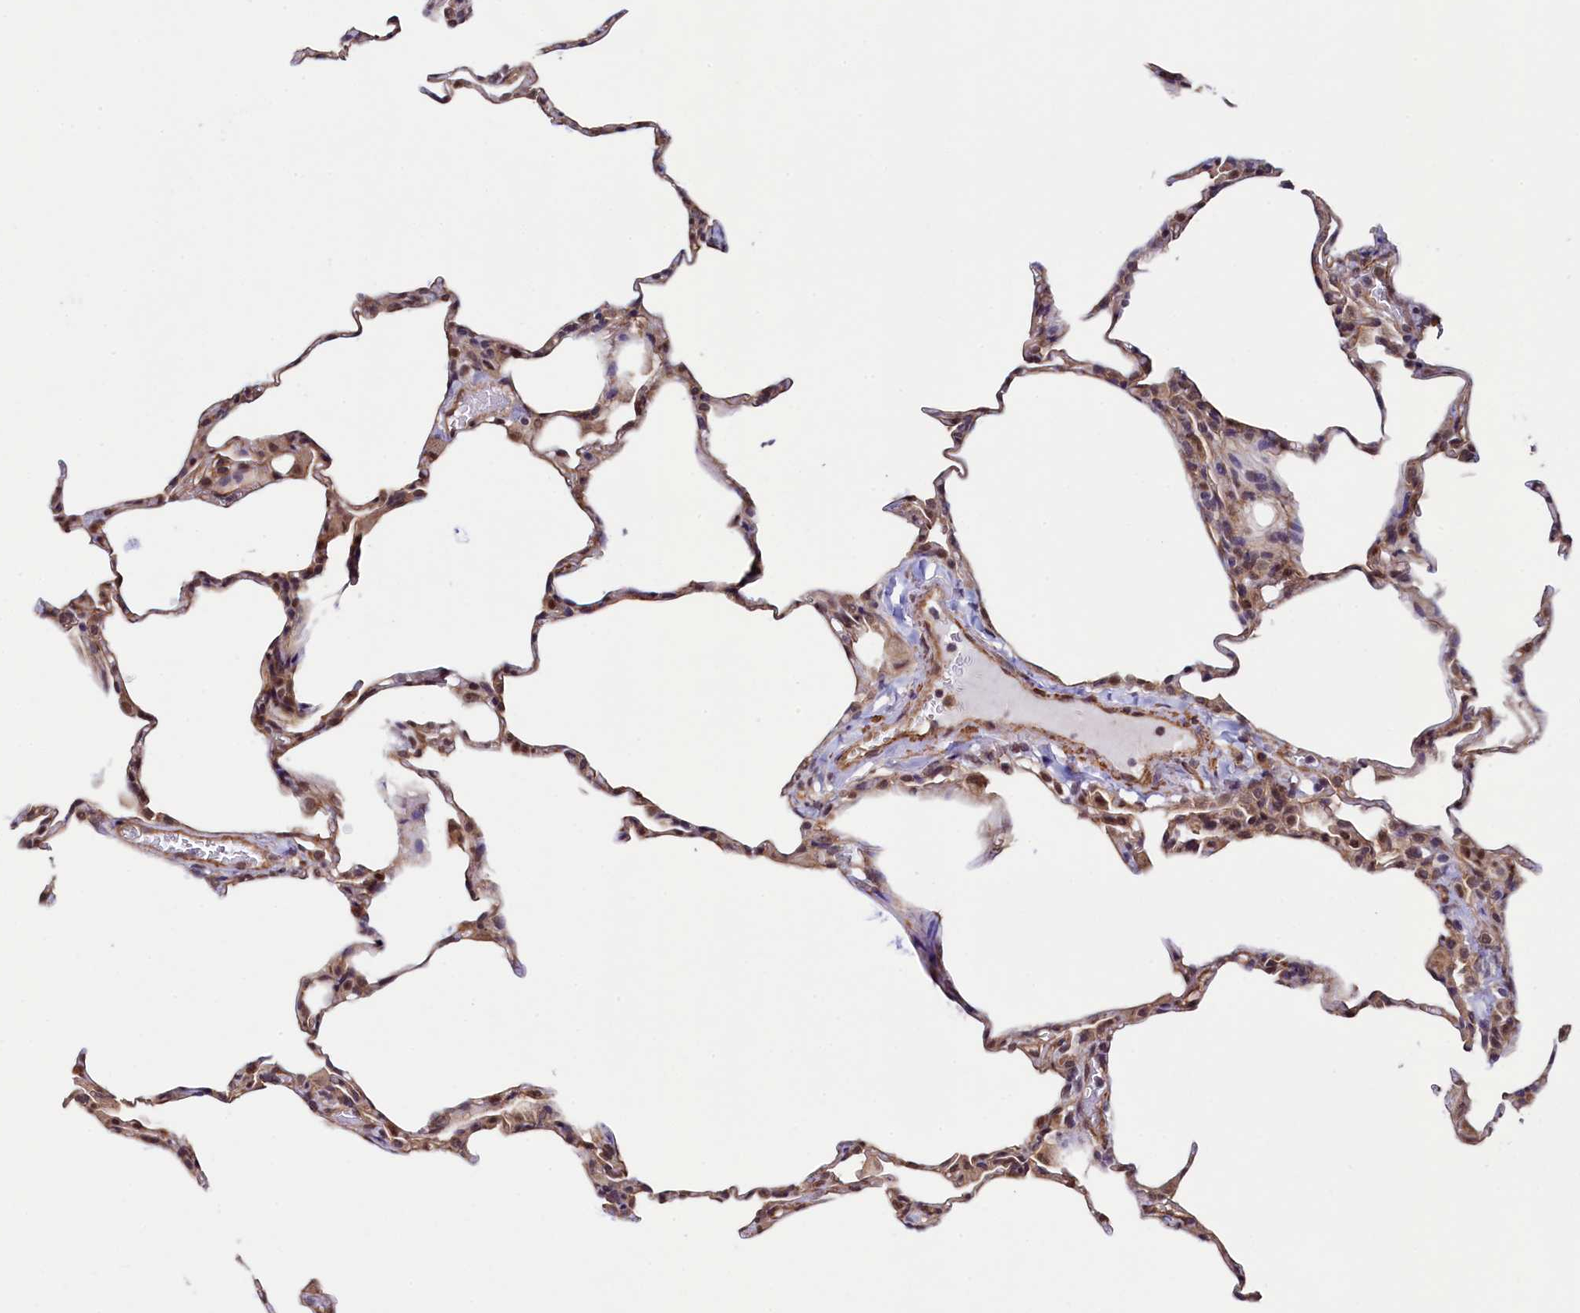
{"staining": {"intensity": "weak", "quantity": "25%-75%", "location": "cytoplasmic/membranous,nuclear"}, "tissue": "lung", "cell_type": "Alveolar cells", "image_type": "normal", "snomed": [{"axis": "morphology", "description": "Normal tissue, NOS"}, {"axis": "topography", "description": "Lung"}], "caption": "Protein expression analysis of normal lung displays weak cytoplasmic/membranous,nuclear expression in about 25%-75% of alveolar cells.", "gene": "LEO1", "patient": {"sex": "male", "age": 20}}